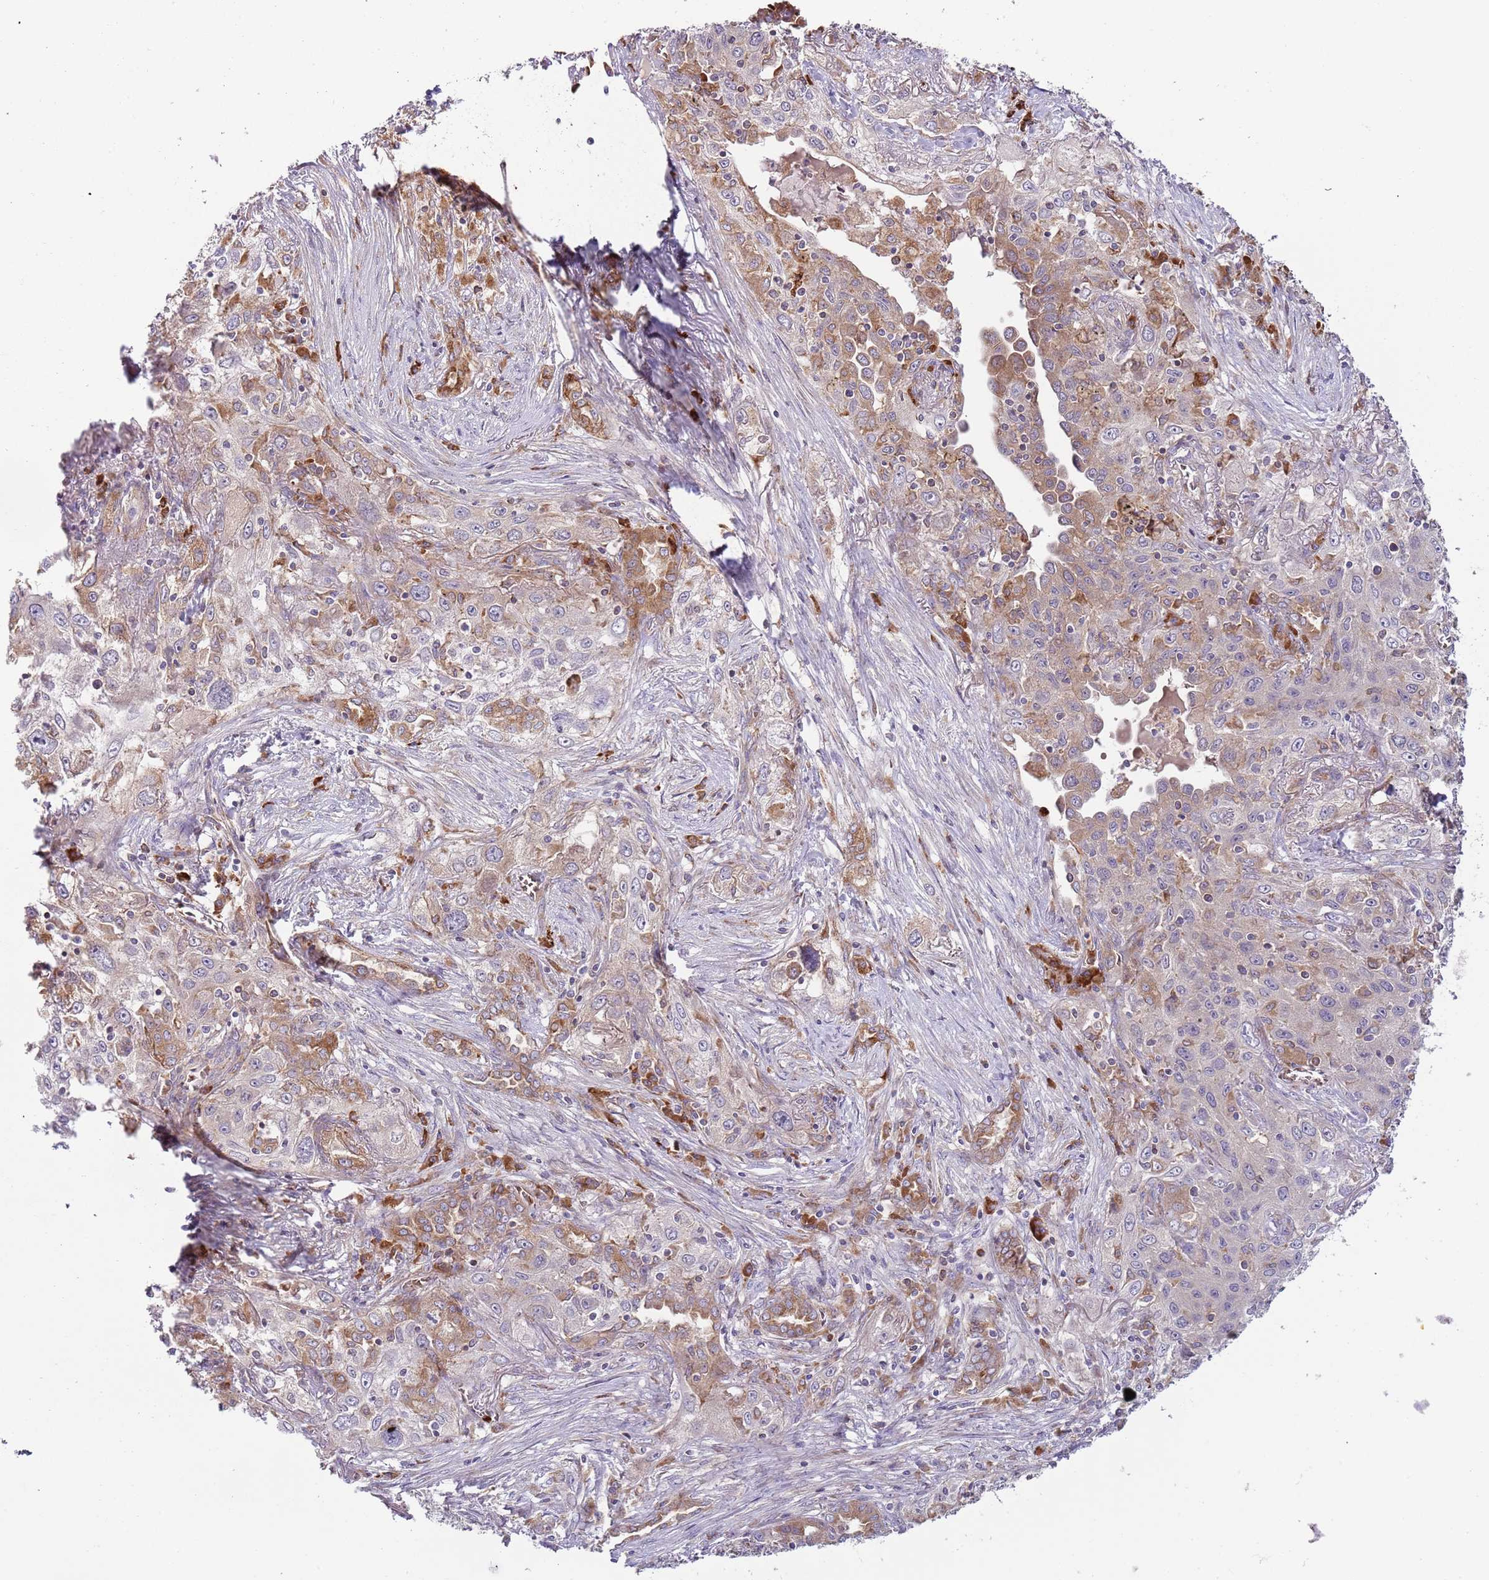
{"staining": {"intensity": "moderate", "quantity": "<25%", "location": "cytoplasmic/membranous"}, "tissue": "lung cancer", "cell_type": "Tumor cells", "image_type": "cancer", "snomed": [{"axis": "morphology", "description": "Squamous cell carcinoma, NOS"}, {"axis": "topography", "description": "Lung"}], "caption": "About <25% of tumor cells in squamous cell carcinoma (lung) reveal moderate cytoplasmic/membranous protein staining as visualized by brown immunohistochemical staining.", "gene": "VWCE", "patient": {"sex": "female", "age": 69}}